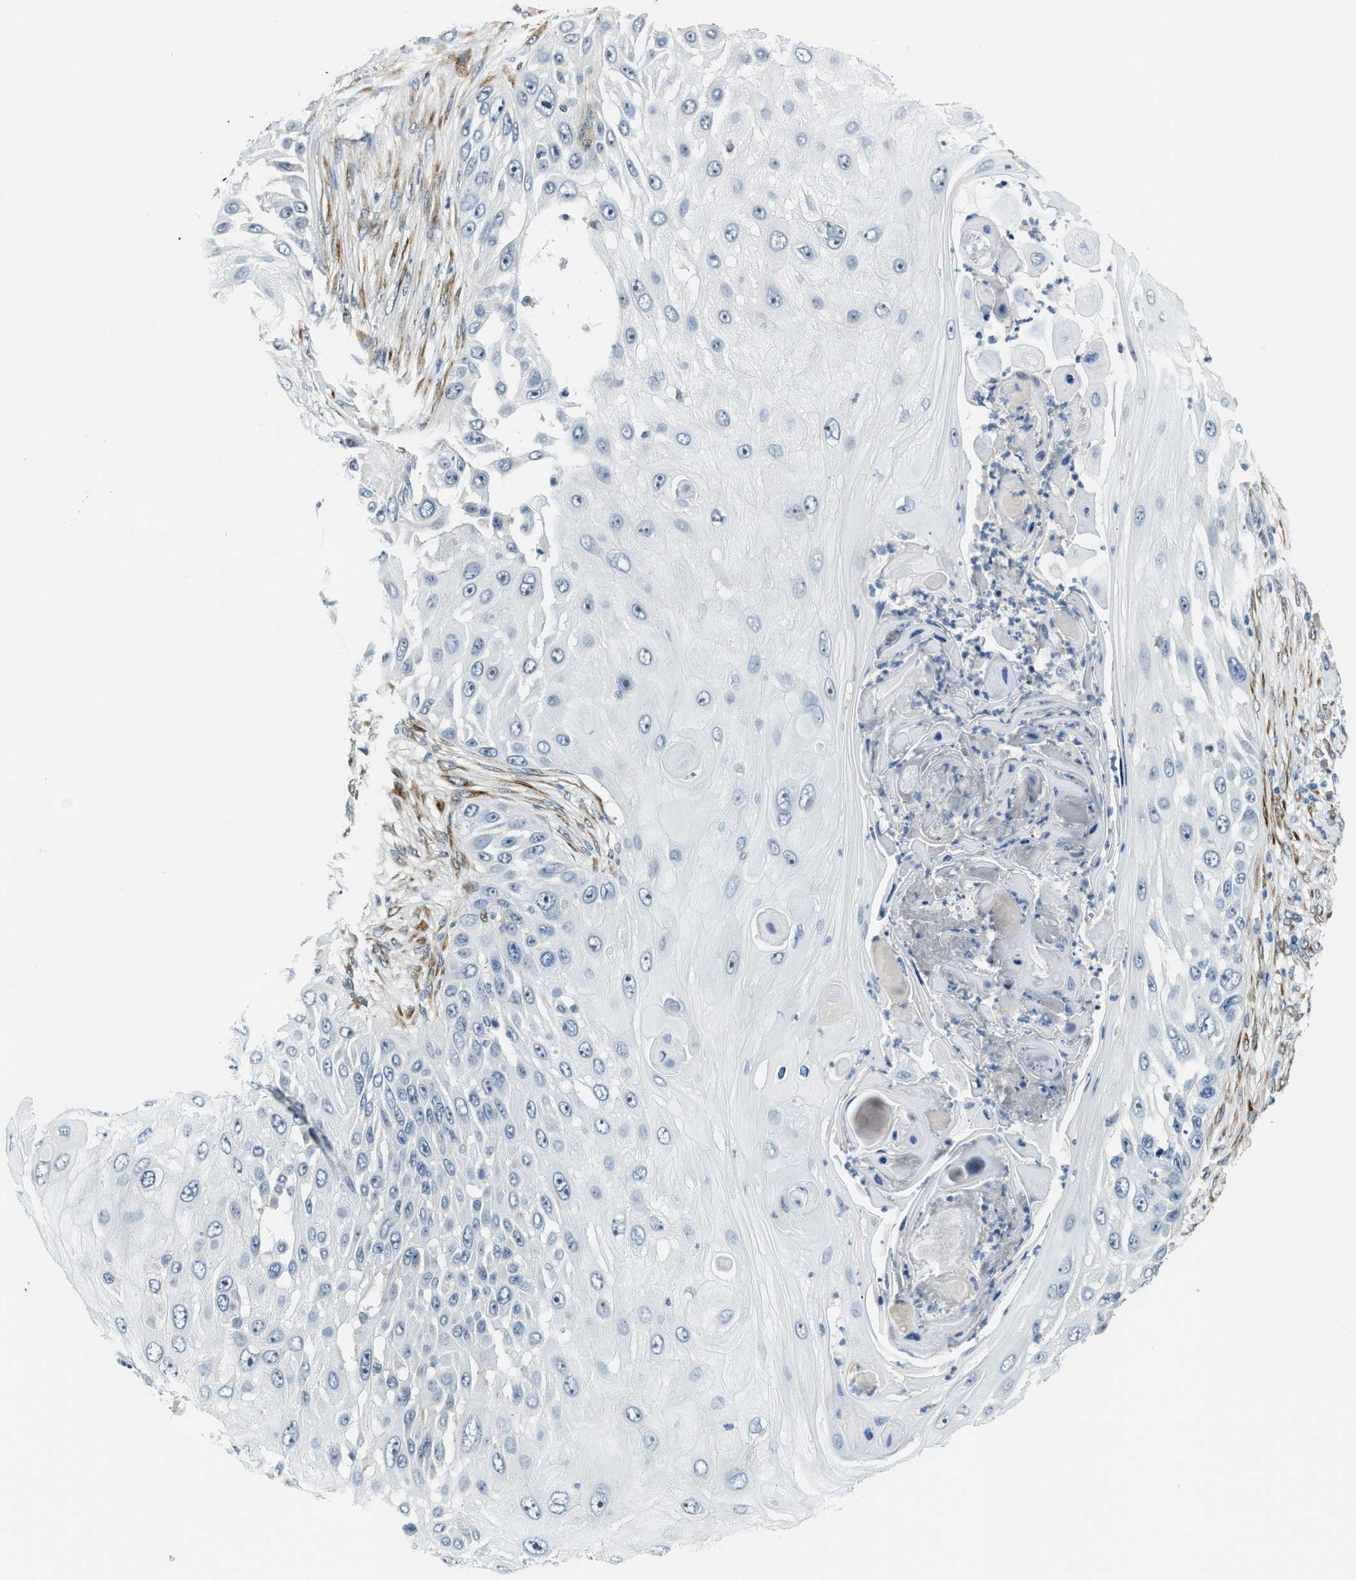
{"staining": {"intensity": "negative", "quantity": "none", "location": "none"}, "tissue": "skin cancer", "cell_type": "Tumor cells", "image_type": "cancer", "snomed": [{"axis": "morphology", "description": "Squamous cell carcinoma, NOS"}, {"axis": "topography", "description": "Skin"}], "caption": "This is an immunohistochemistry (IHC) histopathology image of human squamous cell carcinoma (skin). There is no expression in tumor cells.", "gene": "TMEM154", "patient": {"sex": "female", "age": 44}}